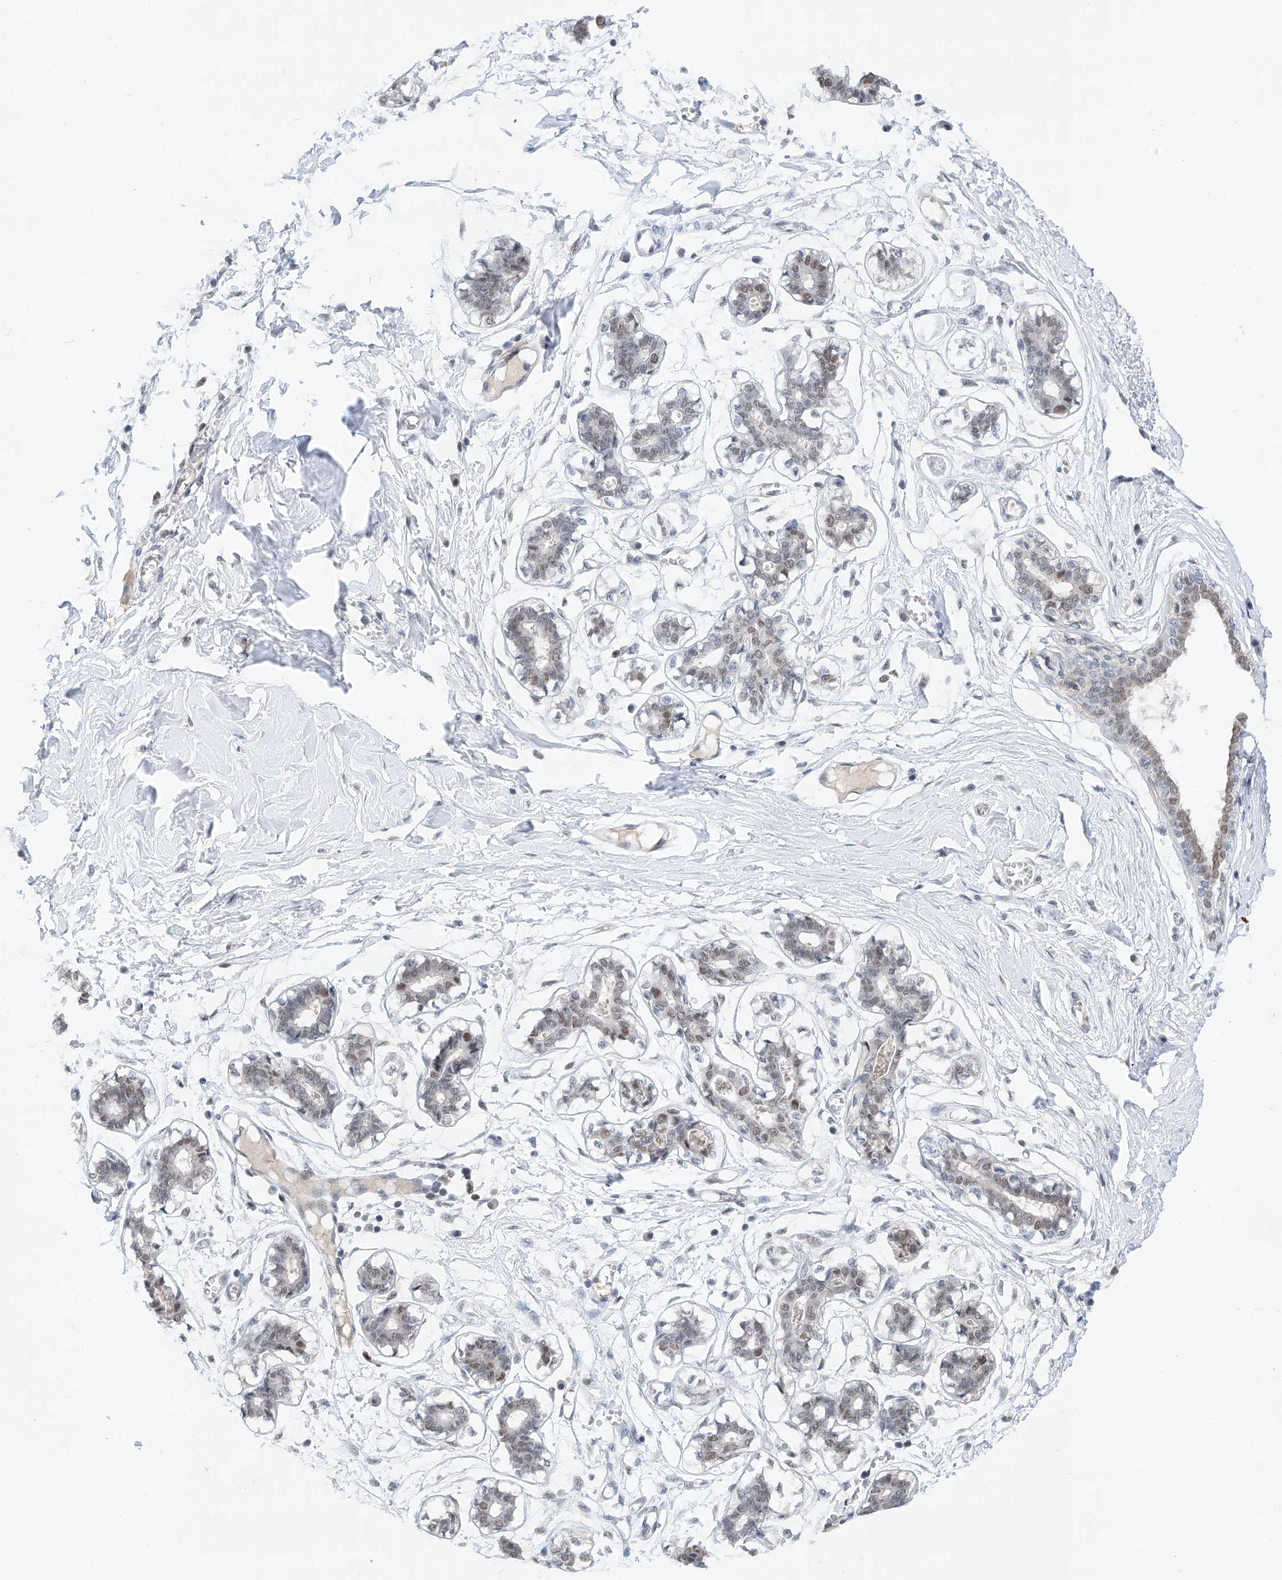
{"staining": {"intensity": "weak", "quantity": ">75%", "location": "nuclear"}, "tissue": "breast", "cell_type": "Adipocytes", "image_type": "normal", "snomed": [{"axis": "morphology", "description": "Normal tissue, NOS"}, {"axis": "topography", "description": "Breast"}], "caption": "Weak nuclear expression is seen in approximately >75% of adipocytes in unremarkable breast. (Stains: DAB in brown, nuclei in blue, Microscopy: brightfield microscopy at high magnification).", "gene": "SNRNP200", "patient": {"sex": "female", "age": 27}}